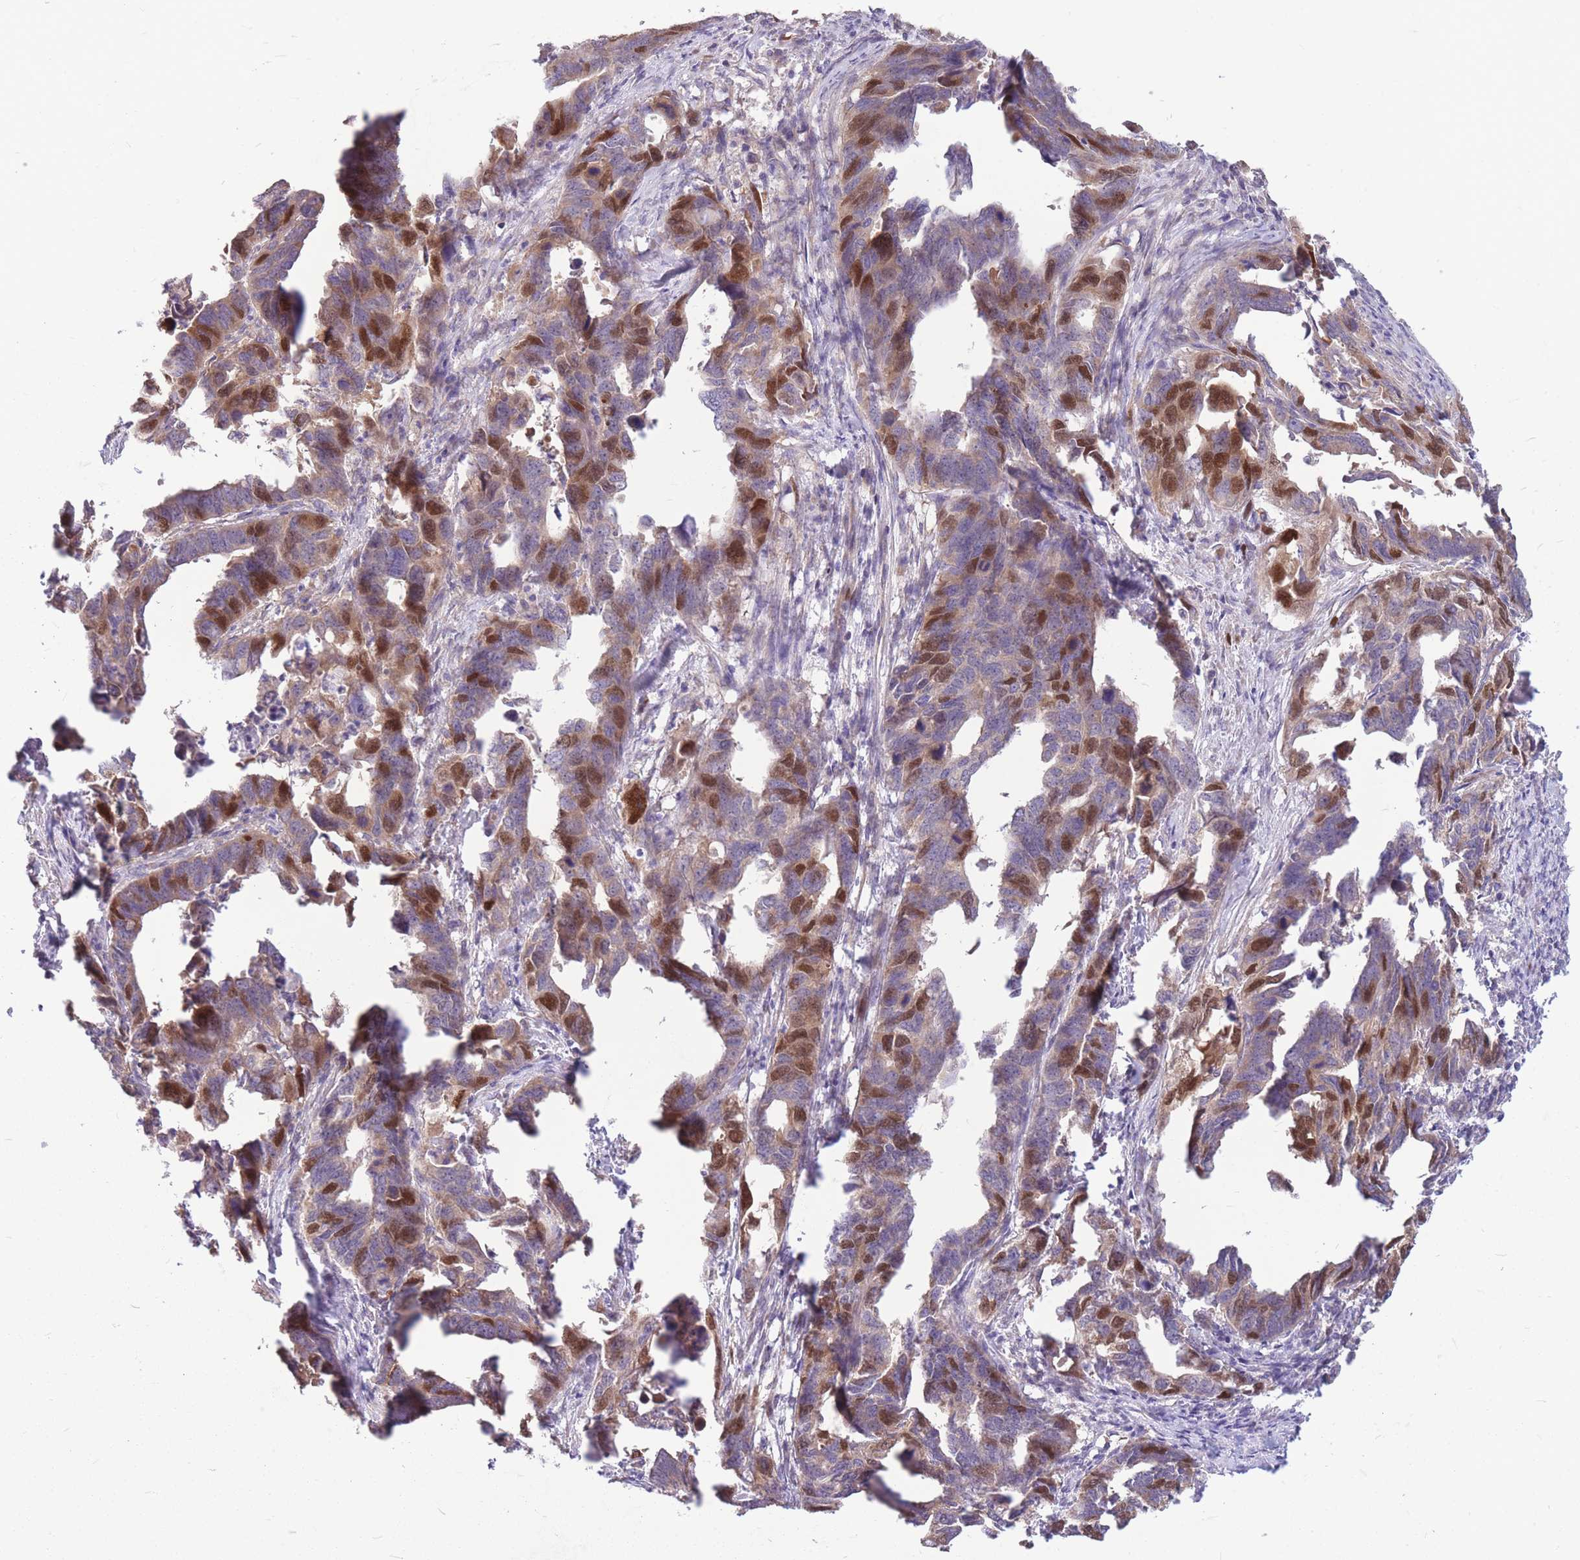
{"staining": {"intensity": "strong", "quantity": "25%-75%", "location": "cytoplasmic/membranous,nuclear"}, "tissue": "endometrial cancer", "cell_type": "Tumor cells", "image_type": "cancer", "snomed": [{"axis": "morphology", "description": "Adenocarcinoma, NOS"}, {"axis": "topography", "description": "Endometrium"}], "caption": "Endometrial cancer was stained to show a protein in brown. There is high levels of strong cytoplasmic/membranous and nuclear staining in about 25%-75% of tumor cells.", "gene": "GMNN", "patient": {"sex": "female", "age": 65}}